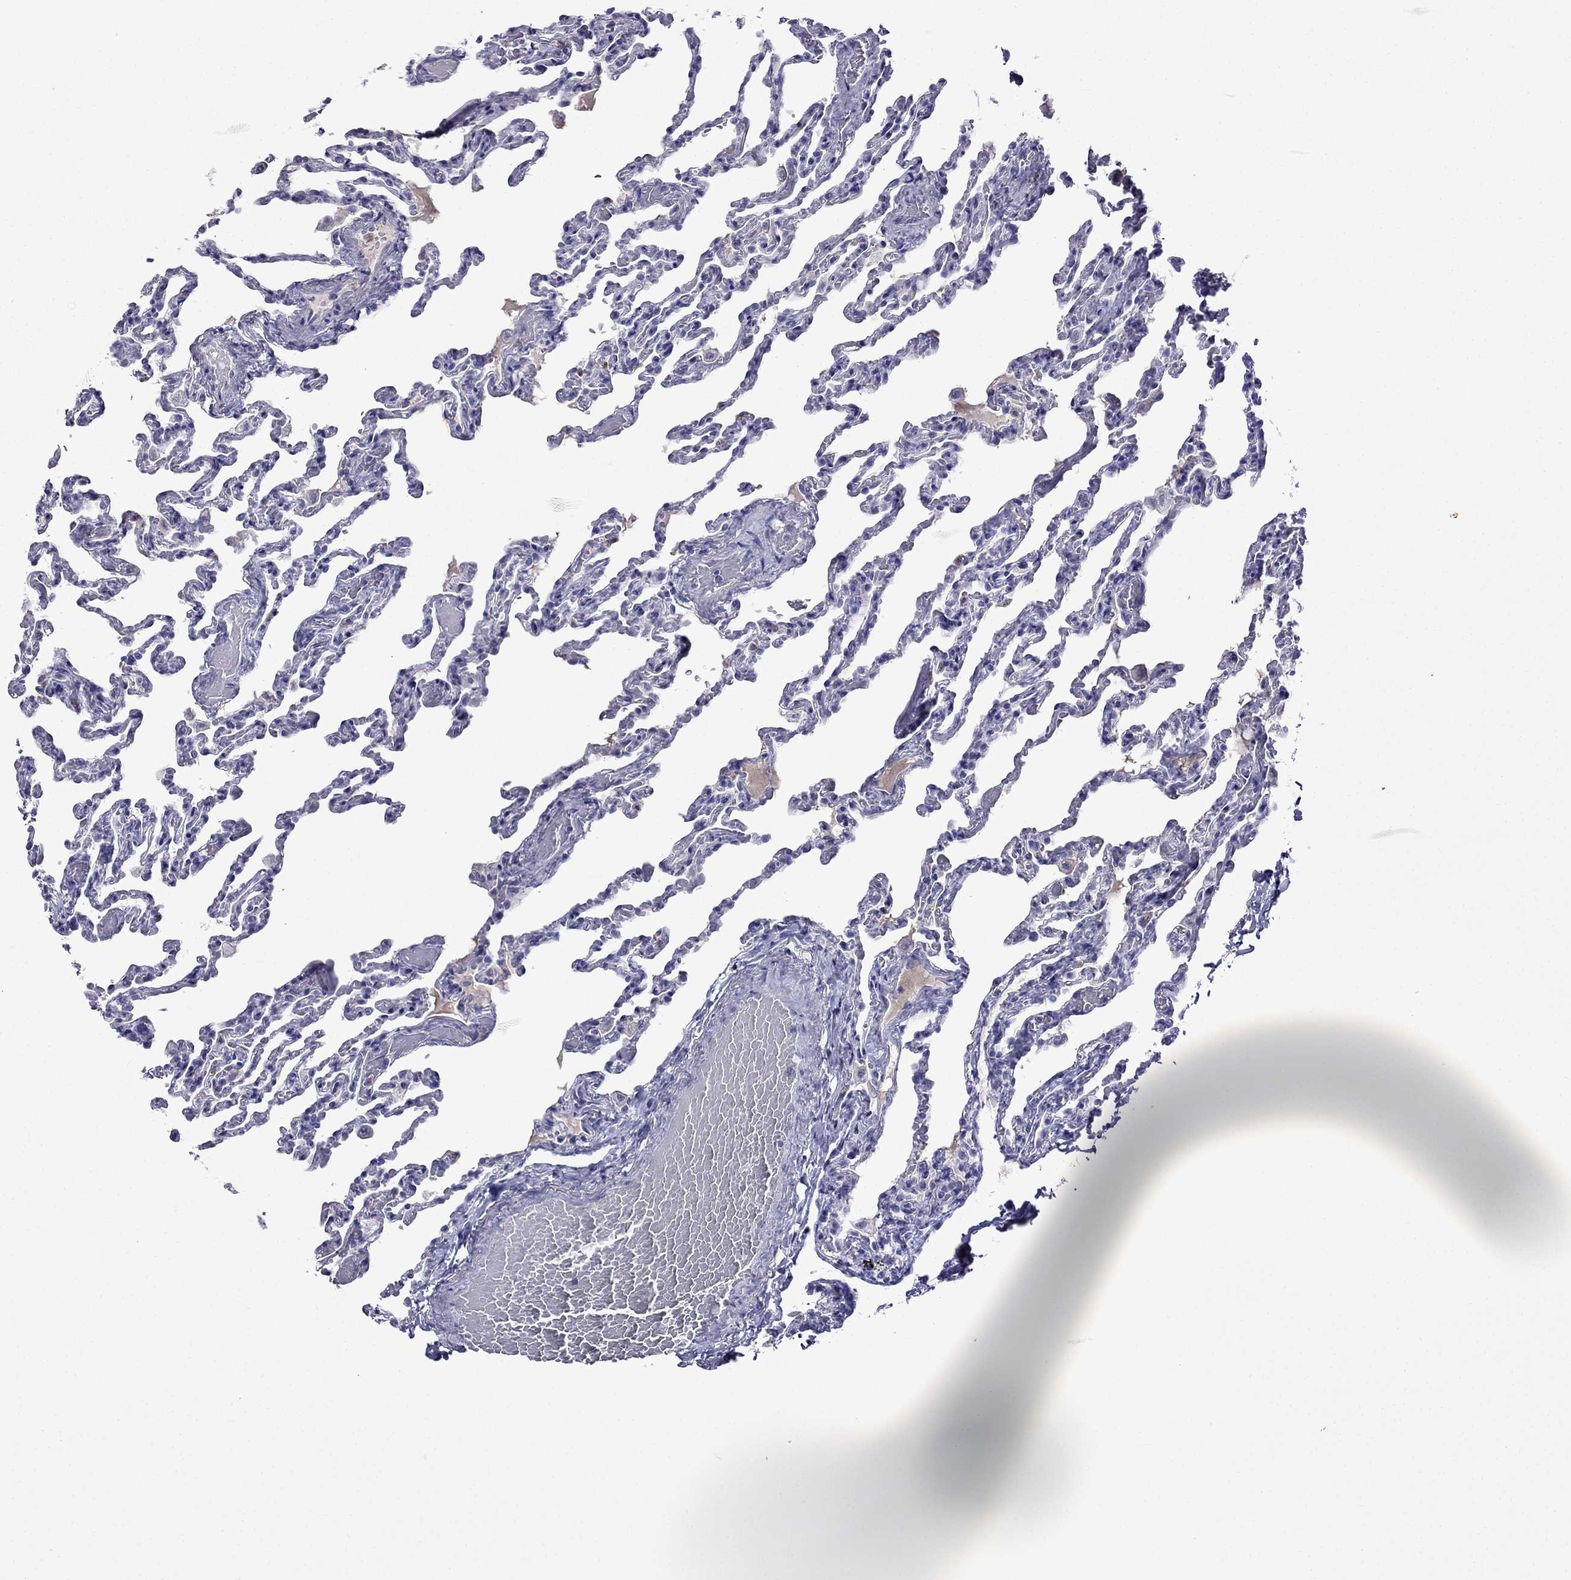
{"staining": {"intensity": "negative", "quantity": "none", "location": "none"}, "tissue": "lung", "cell_type": "Alveolar cells", "image_type": "normal", "snomed": [{"axis": "morphology", "description": "Normal tissue, NOS"}, {"axis": "topography", "description": "Lung"}], "caption": "Immunohistochemistry photomicrograph of normal lung stained for a protein (brown), which displays no expression in alveolar cells. (Stains: DAB immunohistochemistry with hematoxylin counter stain, Microscopy: brightfield microscopy at high magnification).", "gene": "CDHR4", "patient": {"sex": "female", "age": 43}}